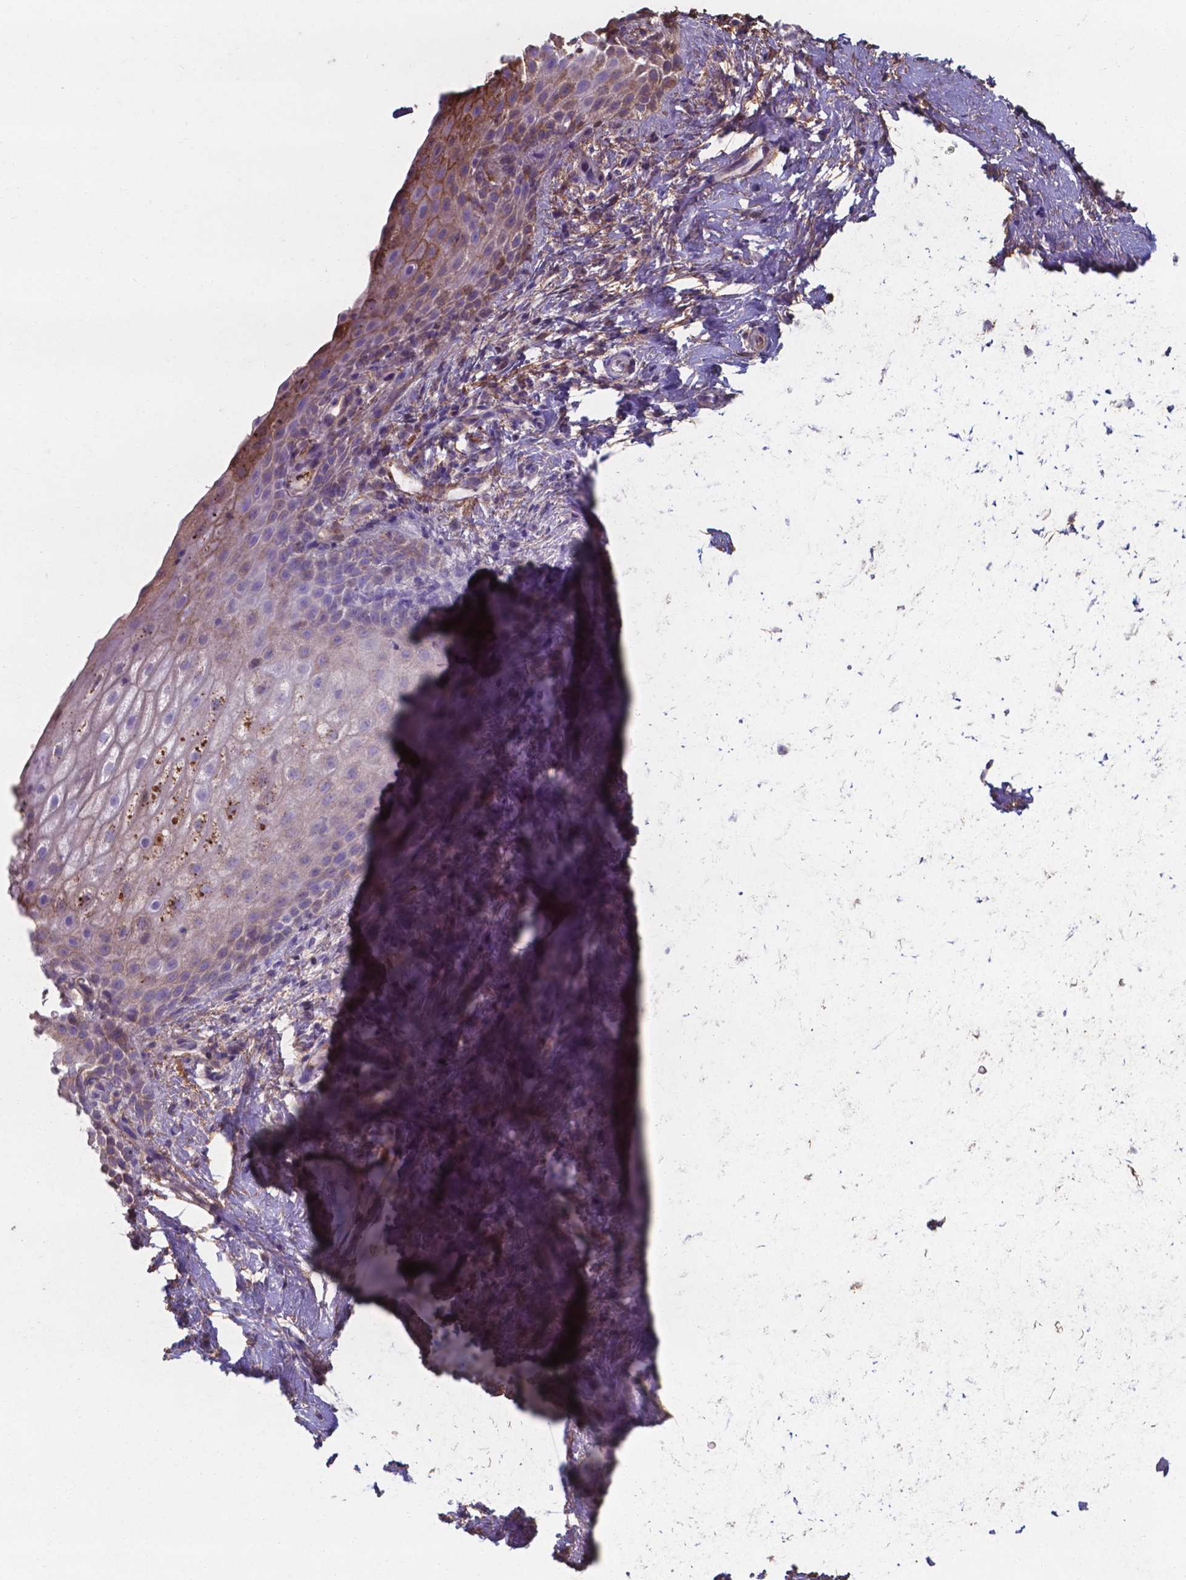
{"staining": {"intensity": "moderate", "quantity": "25%-75%", "location": "cytoplasmic/membranous"}, "tissue": "skin", "cell_type": "Epidermal cells", "image_type": "normal", "snomed": [{"axis": "morphology", "description": "Normal tissue, NOS"}, {"axis": "topography", "description": "Anal"}], "caption": "High-power microscopy captured an IHC micrograph of benign skin, revealing moderate cytoplasmic/membranous positivity in approximately 25%-75% of epidermal cells. The staining is performed using DAB (3,3'-diaminobenzidine) brown chromogen to label protein expression. The nuclei are counter-stained blue using hematoxylin.", "gene": "SERPINA1", "patient": {"sex": "female", "age": 46}}